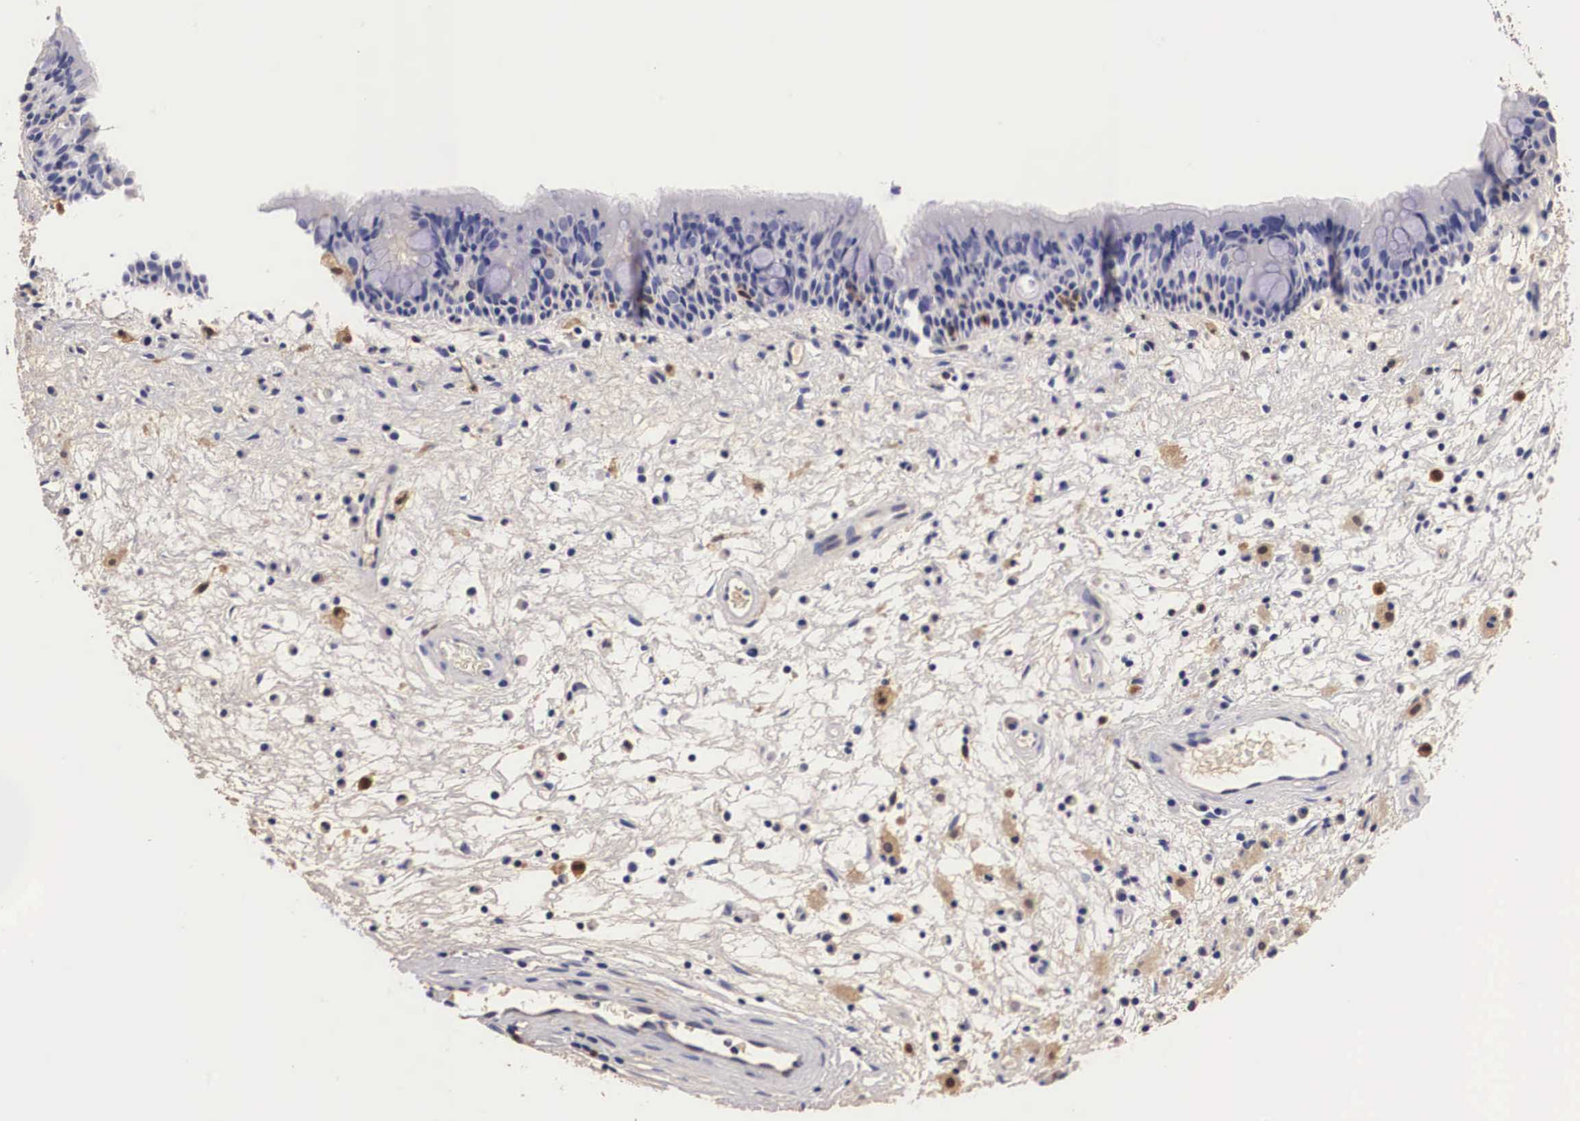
{"staining": {"intensity": "negative", "quantity": "none", "location": "none"}, "tissue": "nasopharynx", "cell_type": "Respiratory epithelial cells", "image_type": "normal", "snomed": [{"axis": "morphology", "description": "Normal tissue, NOS"}, {"axis": "topography", "description": "Nasopharynx"}], "caption": "This is an immunohistochemistry image of benign human nasopharynx. There is no positivity in respiratory epithelial cells.", "gene": "RENBP", "patient": {"sex": "male", "age": 63}}